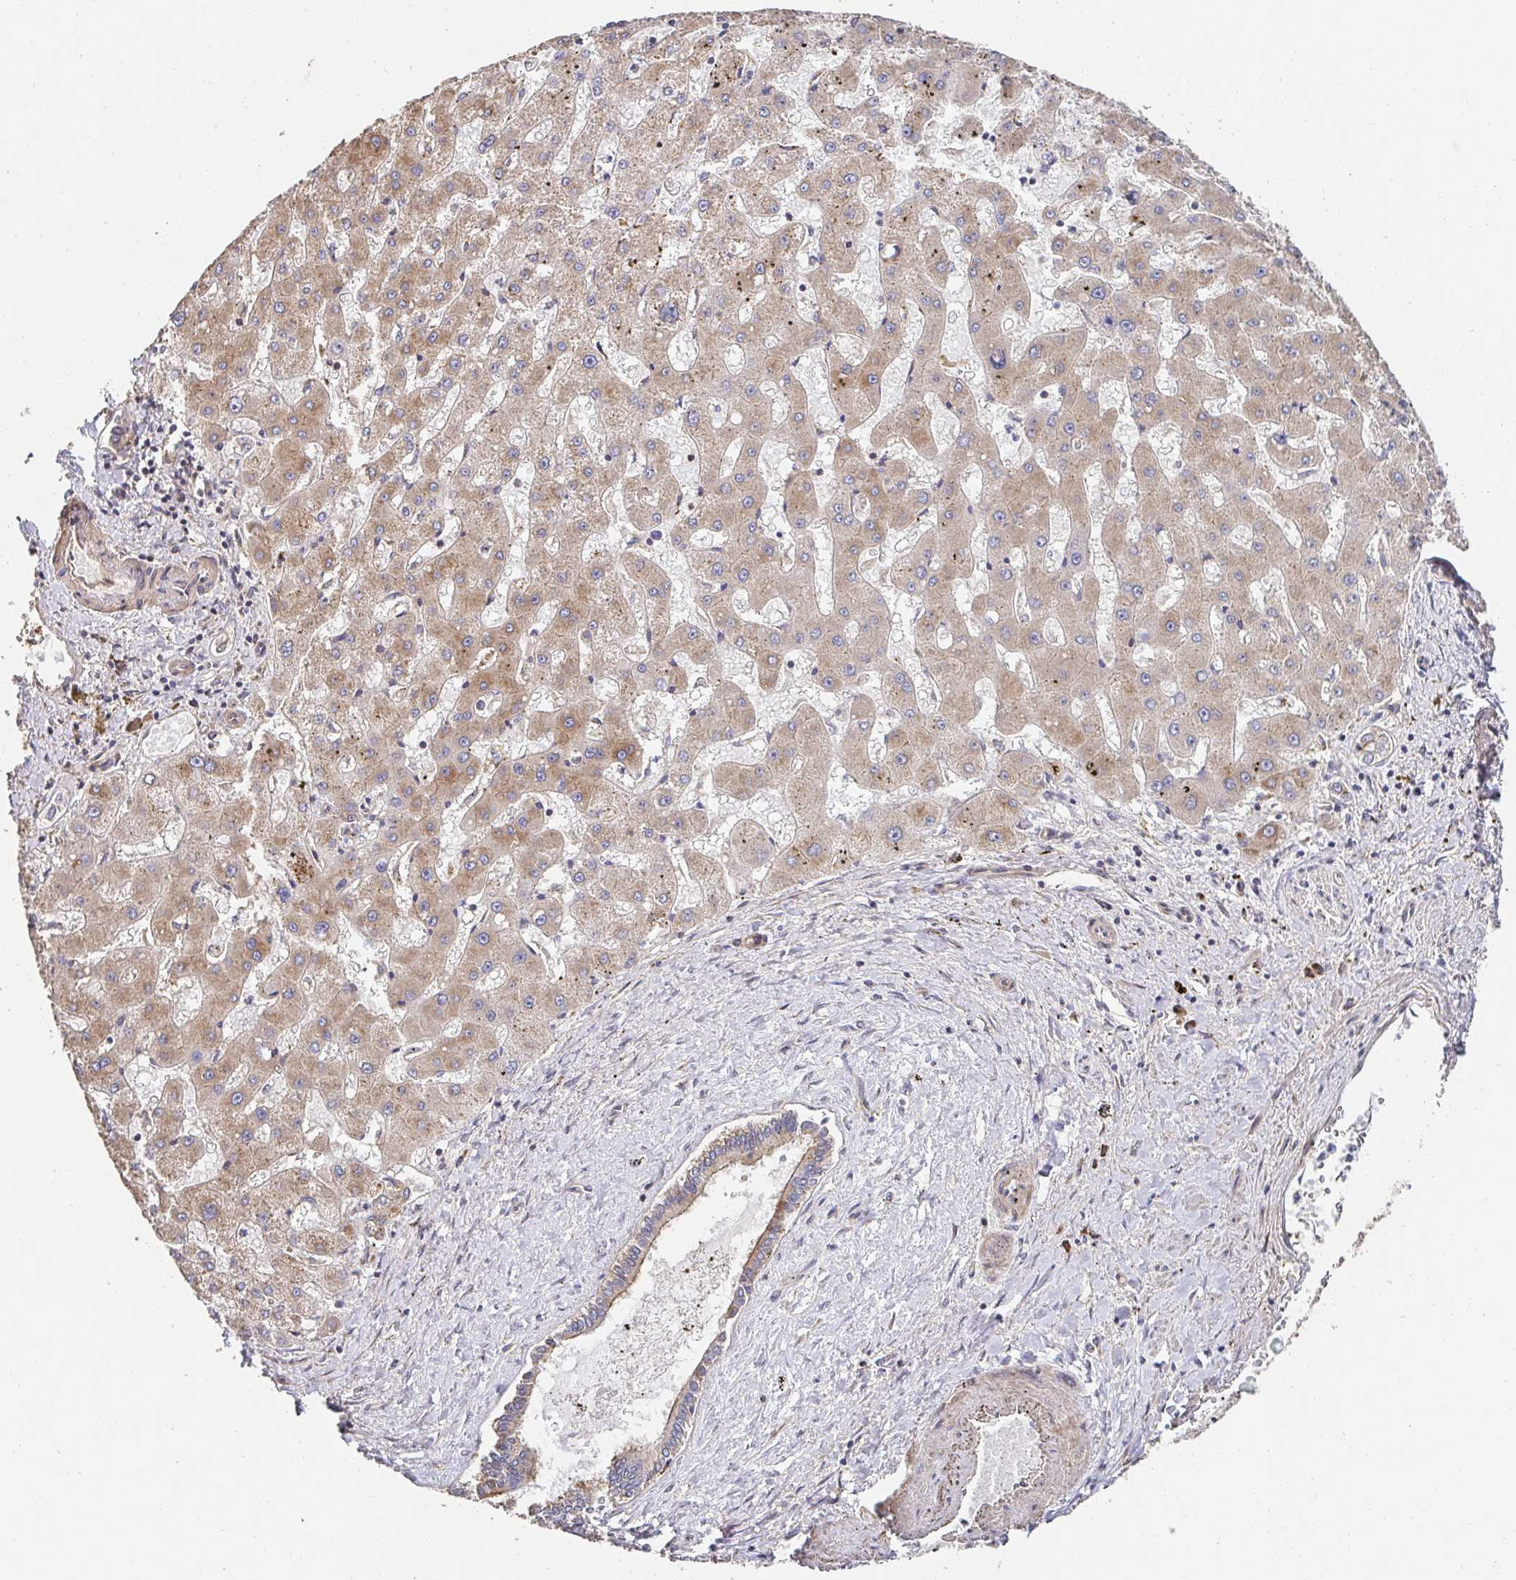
{"staining": {"intensity": "moderate", "quantity": "25%-75%", "location": "cytoplasmic/membranous"}, "tissue": "liver cancer", "cell_type": "Tumor cells", "image_type": "cancer", "snomed": [{"axis": "morphology", "description": "Carcinoma, Hepatocellular, NOS"}, {"axis": "topography", "description": "Liver"}], "caption": "IHC image of neoplastic tissue: hepatocellular carcinoma (liver) stained using immunohistochemistry reveals medium levels of moderate protein expression localized specifically in the cytoplasmic/membranous of tumor cells, appearing as a cytoplasmic/membranous brown color.", "gene": "APBB1", "patient": {"sex": "male", "age": 67}}